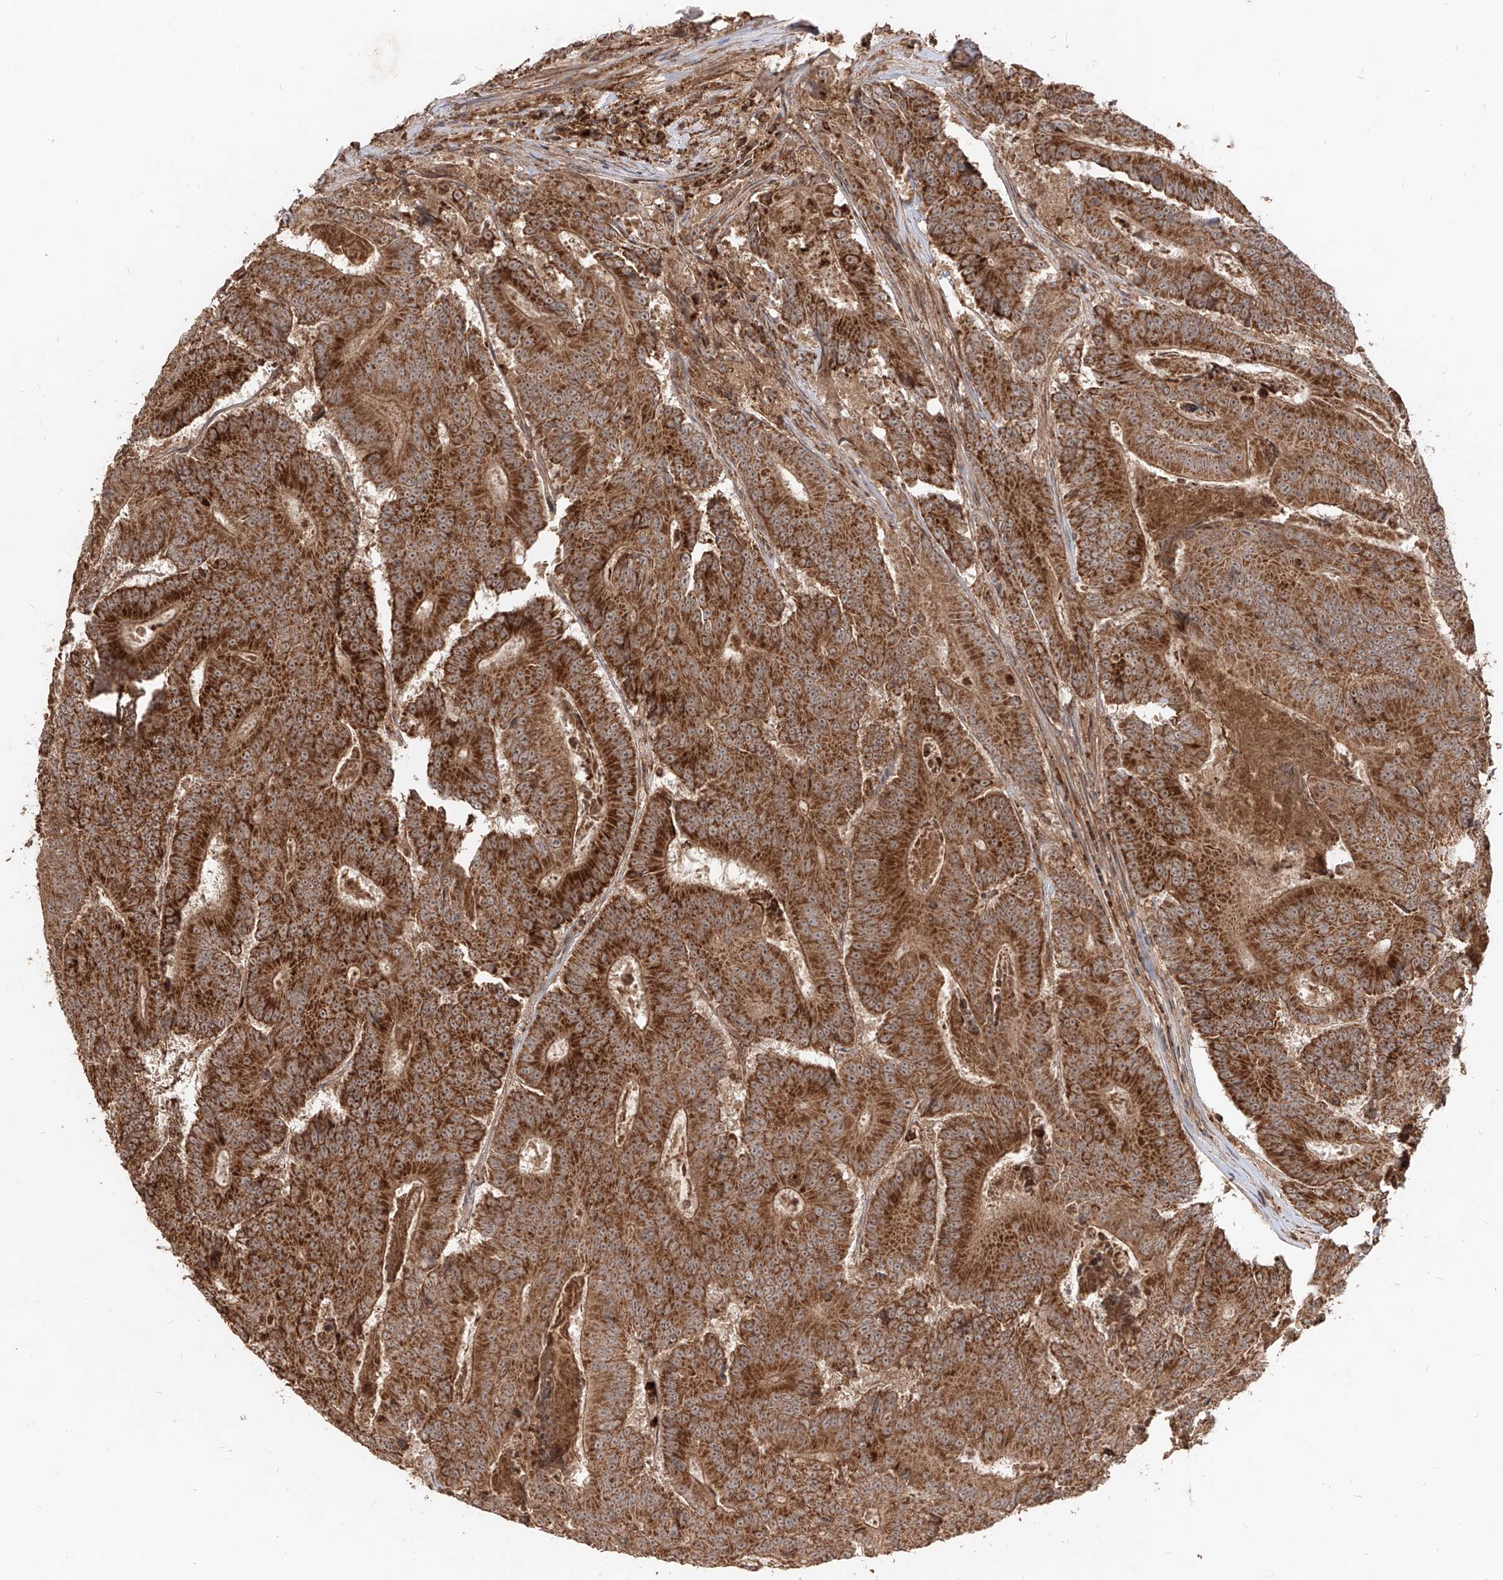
{"staining": {"intensity": "strong", "quantity": ">75%", "location": "cytoplasmic/membranous"}, "tissue": "colorectal cancer", "cell_type": "Tumor cells", "image_type": "cancer", "snomed": [{"axis": "morphology", "description": "Adenocarcinoma, NOS"}, {"axis": "topography", "description": "Colon"}], "caption": "Immunohistochemistry (IHC) staining of colorectal adenocarcinoma, which reveals high levels of strong cytoplasmic/membranous positivity in approximately >75% of tumor cells indicating strong cytoplasmic/membranous protein staining. The staining was performed using DAB (brown) for protein detection and nuclei were counterstained in hematoxylin (blue).", "gene": "AIM2", "patient": {"sex": "male", "age": 83}}